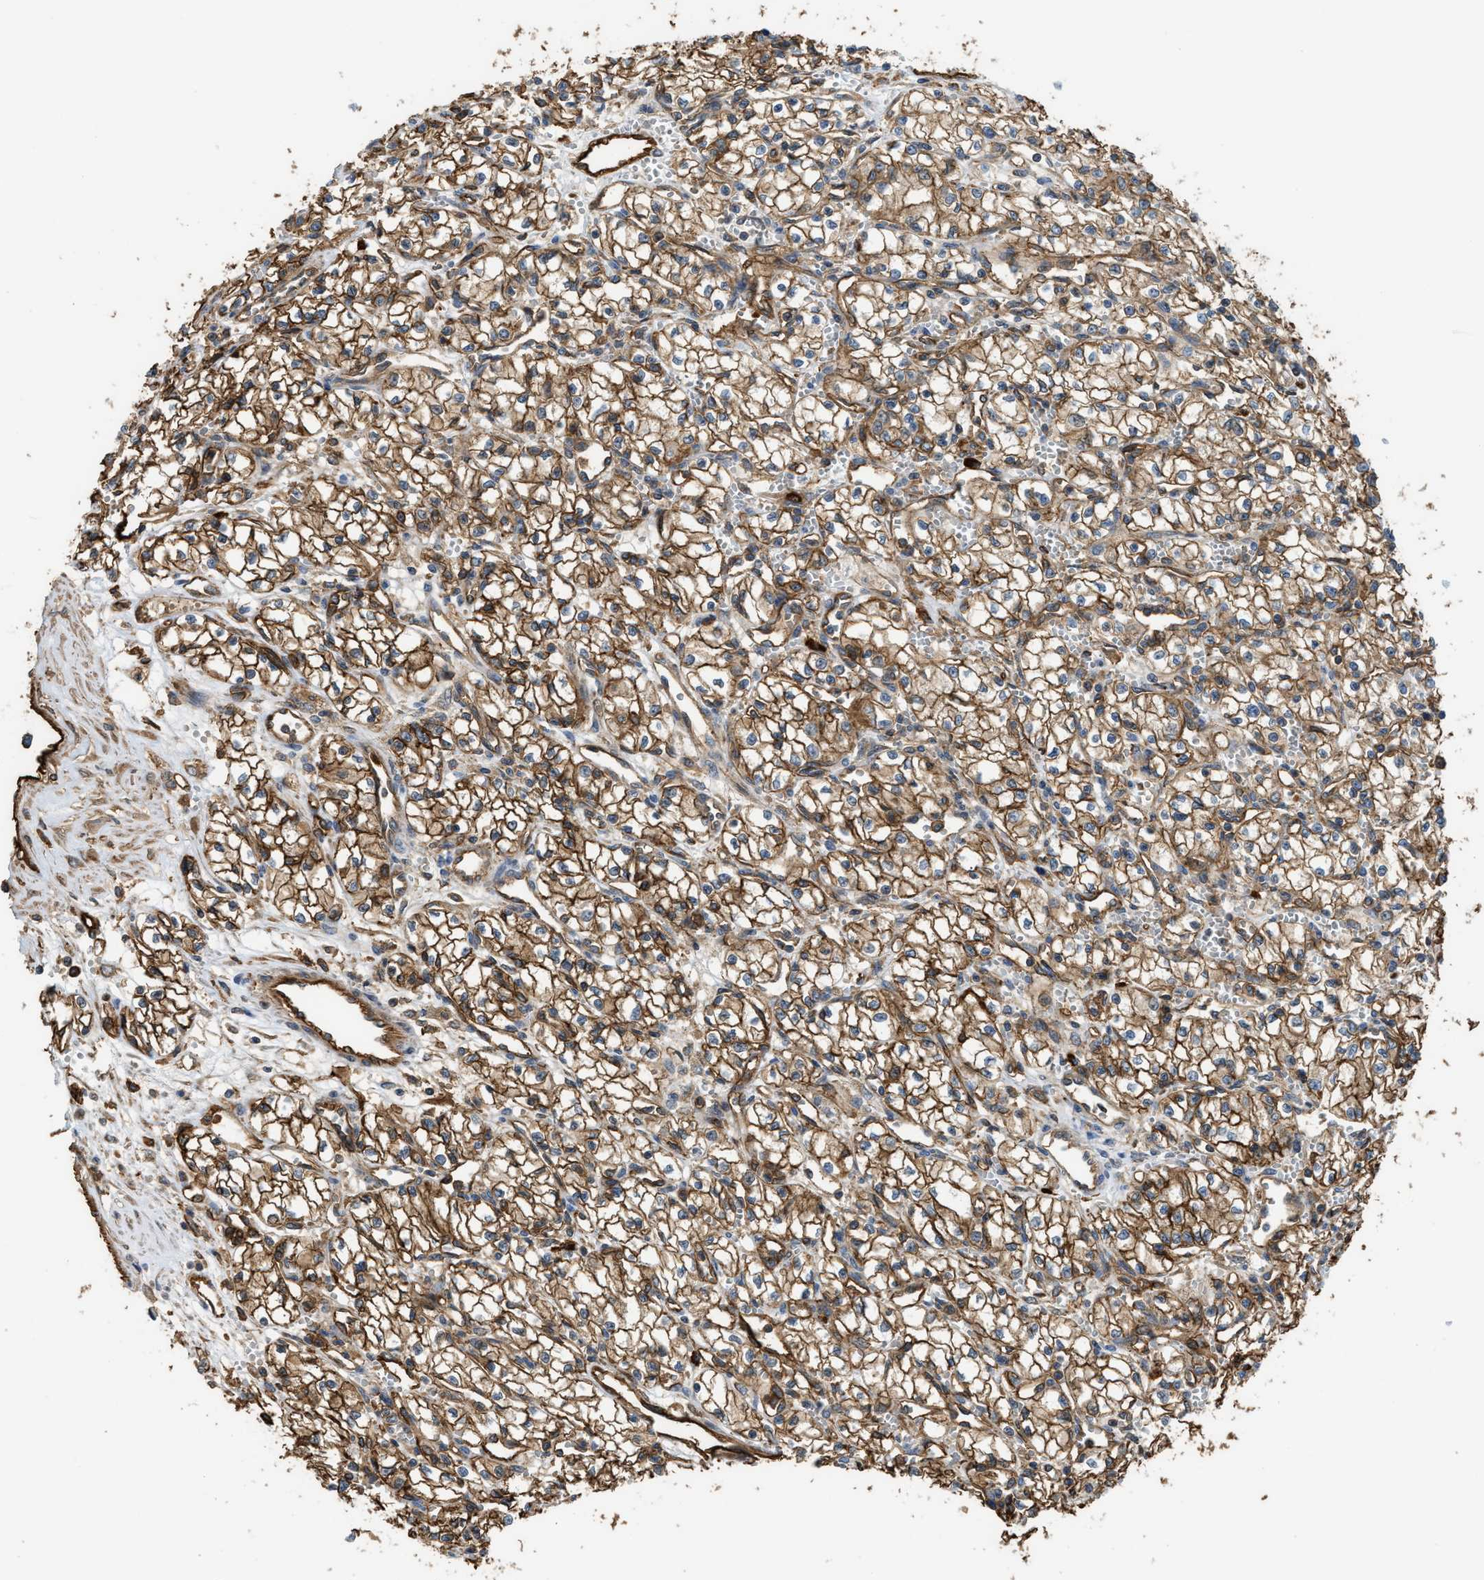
{"staining": {"intensity": "strong", "quantity": ">75%", "location": "cytoplasmic/membranous"}, "tissue": "renal cancer", "cell_type": "Tumor cells", "image_type": "cancer", "snomed": [{"axis": "morphology", "description": "Normal tissue, NOS"}, {"axis": "morphology", "description": "Adenocarcinoma, NOS"}, {"axis": "topography", "description": "Kidney"}], "caption": "Adenocarcinoma (renal) tissue shows strong cytoplasmic/membranous positivity in approximately >75% of tumor cells", "gene": "DDHD2", "patient": {"sex": "male", "age": 59}}